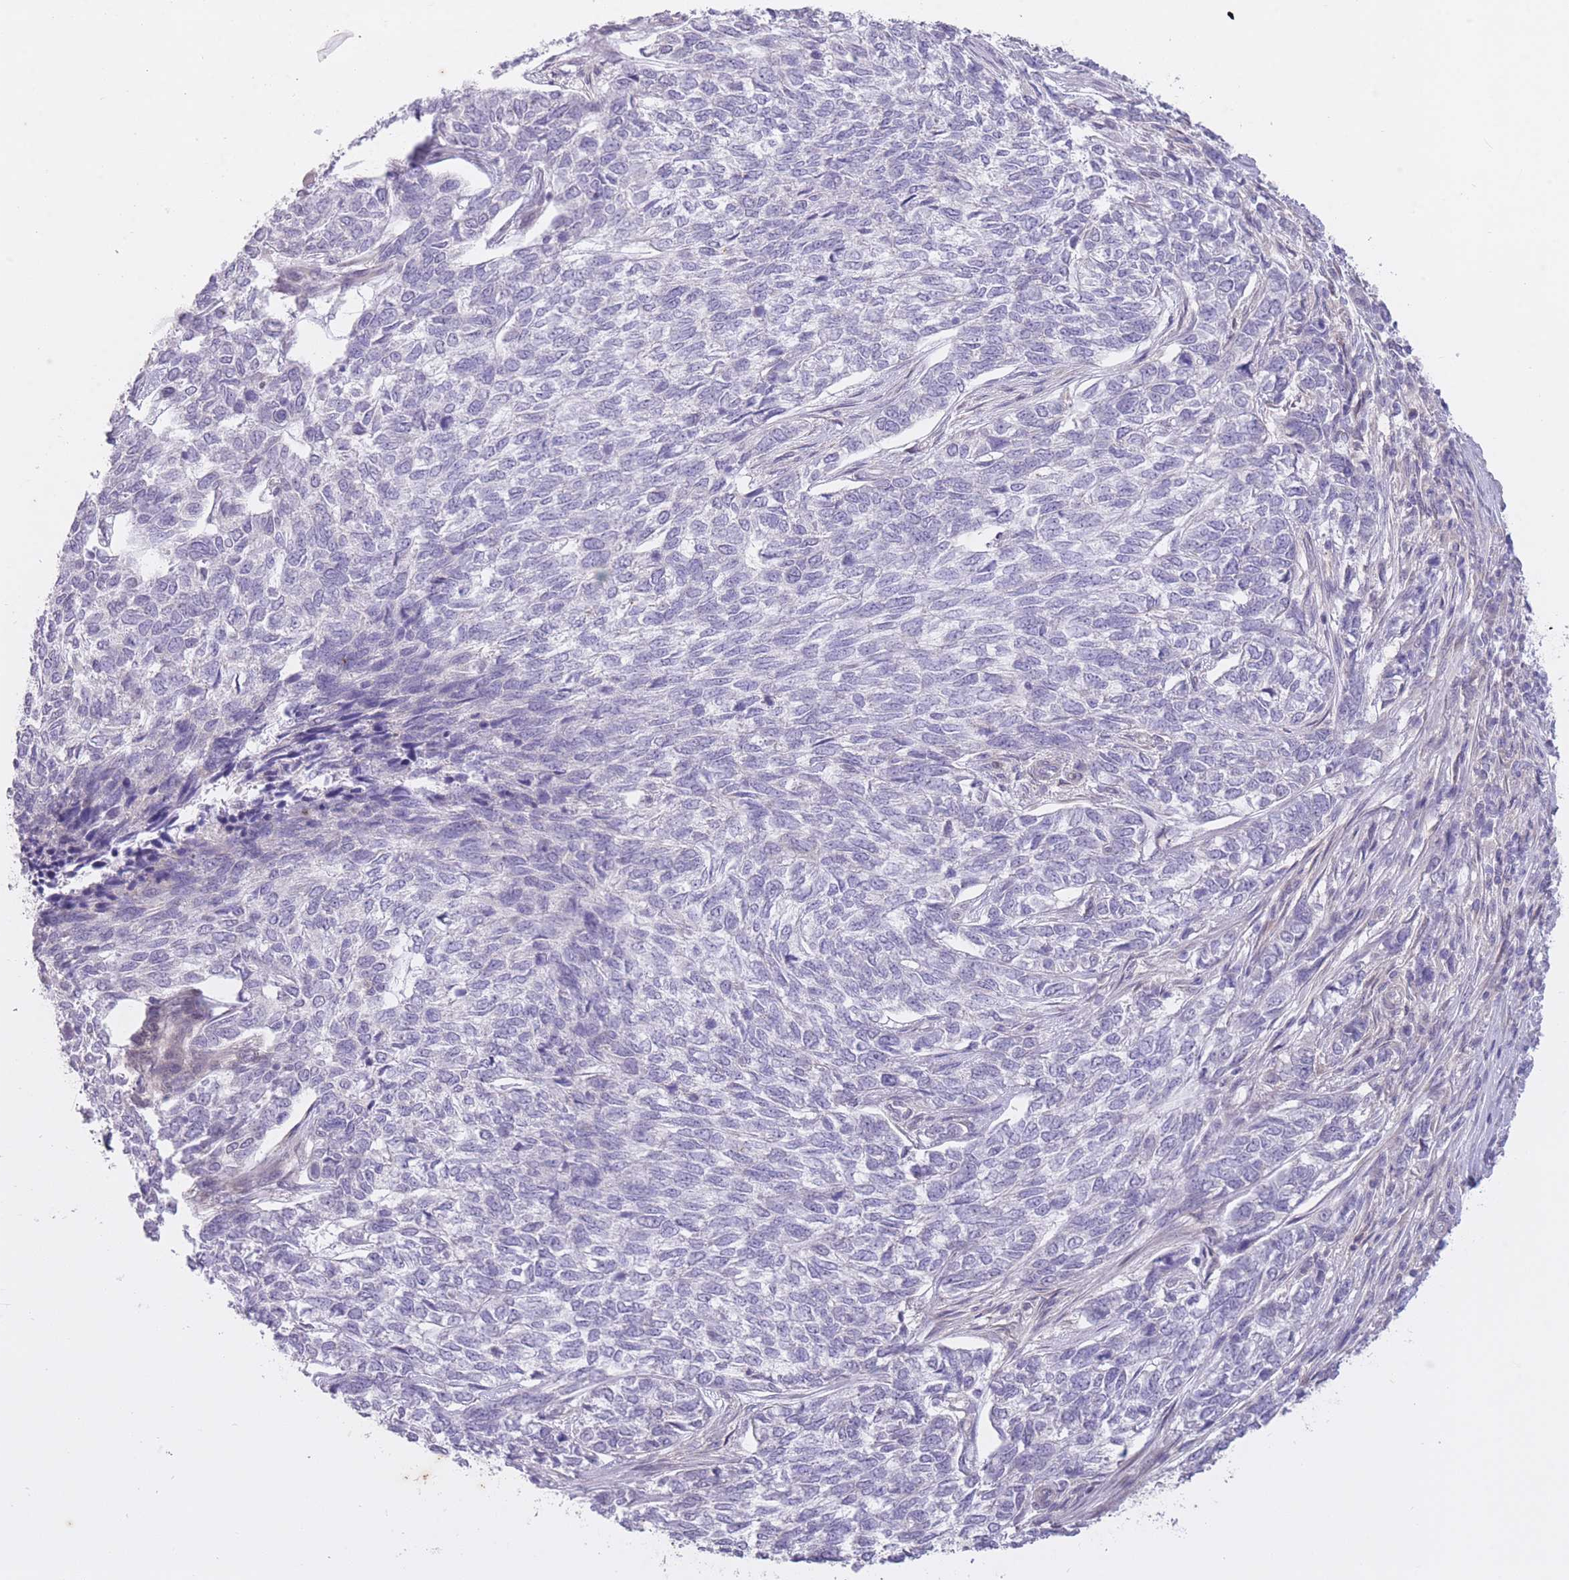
{"staining": {"intensity": "negative", "quantity": "none", "location": "none"}, "tissue": "skin cancer", "cell_type": "Tumor cells", "image_type": "cancer", "snomed": [{"axis": "morphology", "description": "Basal cell carcinoma"}, {"axis": "topography", "description": "Skin"}], "caption": "Immunohistochemistry of skin cancer demonstrates no expression in tumor cells.", "gene": "ARPIN", "patient": {"sex": "female", "age": 65}}